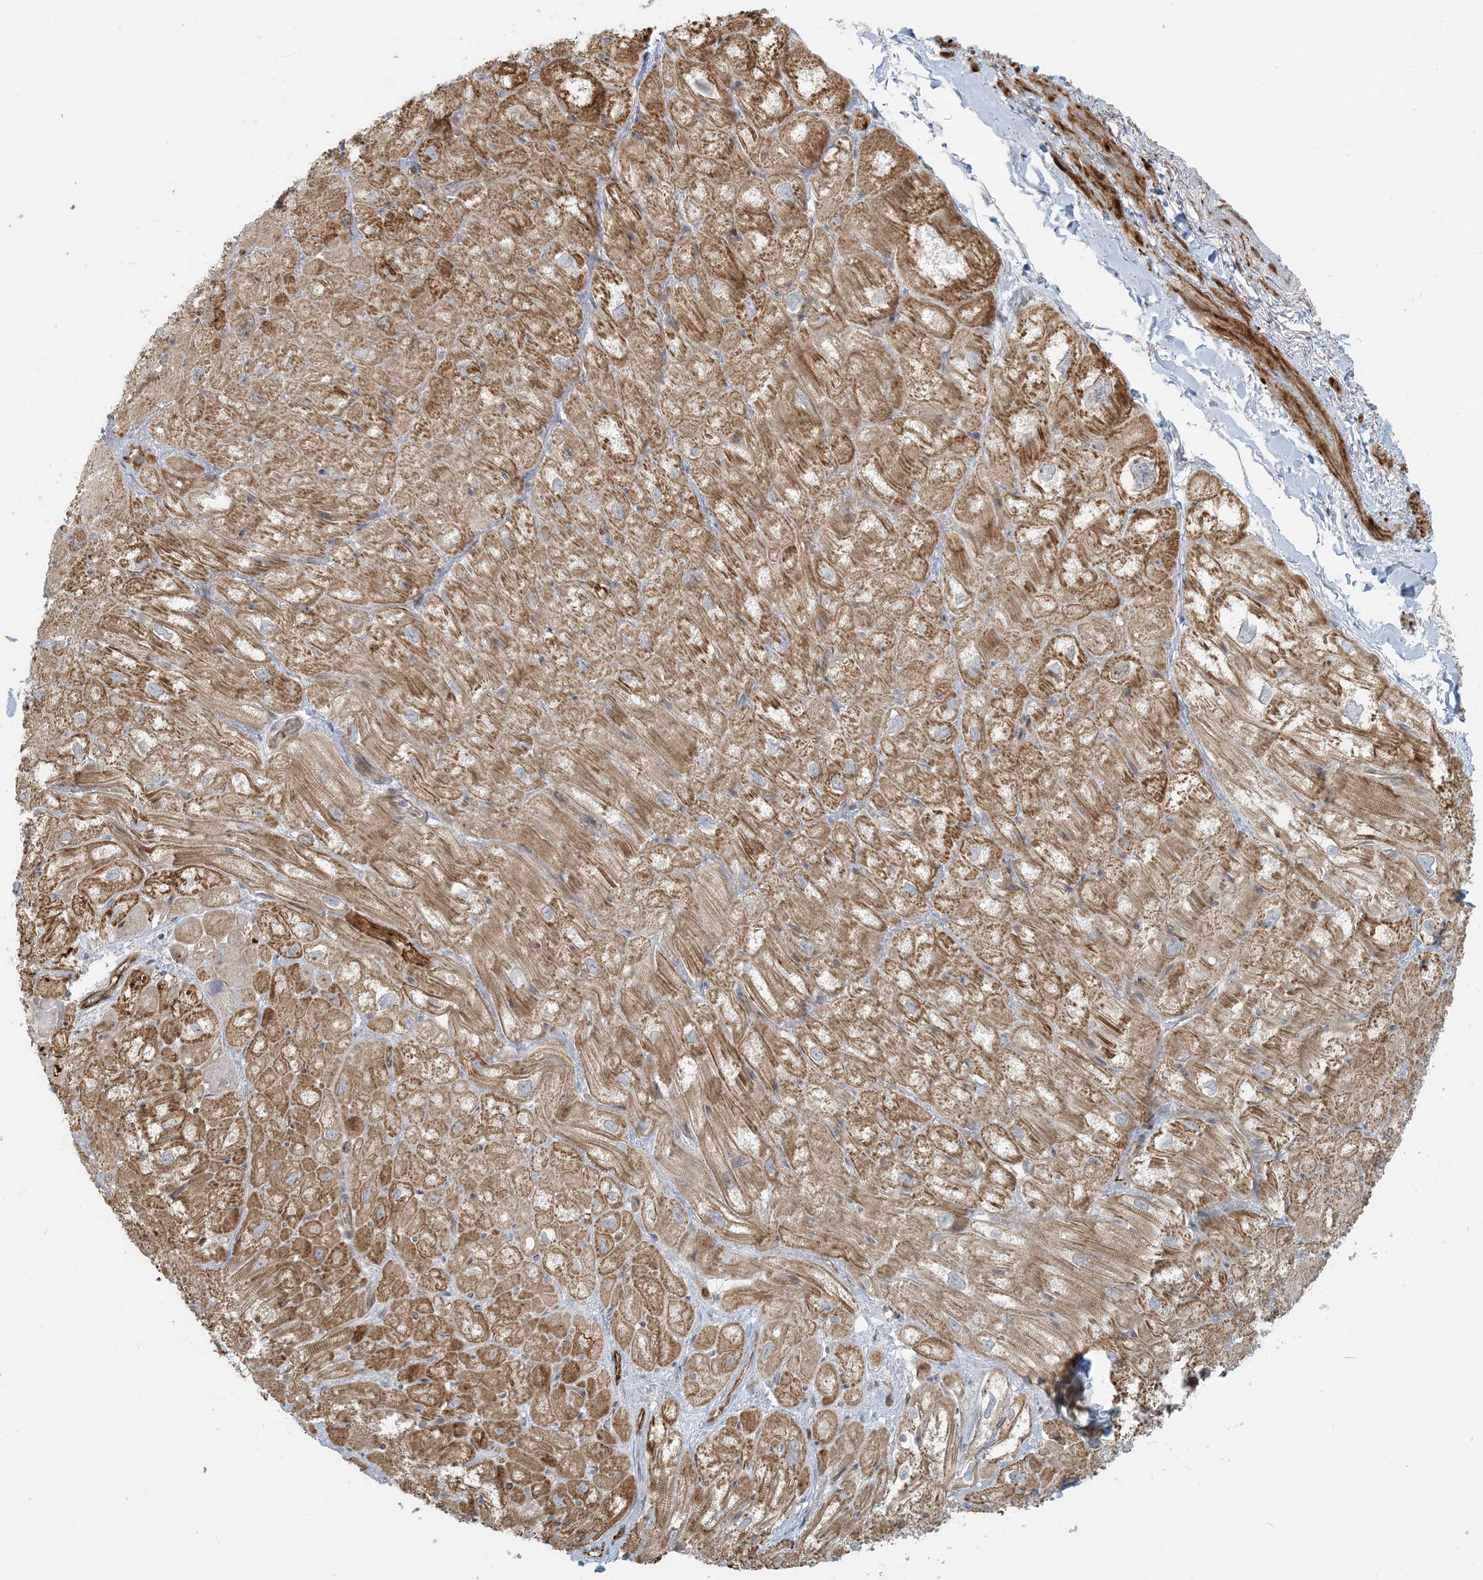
{"staining": {"intensity": "moderate", "quantity": "25%-75%", "location": "cytoplasmic/membranous"}, "tissue": "heart muscle", "cell_type": "Cardiomyocytes", "image_type": "normal", "snomed": [{"axis": "morphology", "description": "Normal tissue, NOS"}, {"axis": "topography", "description": "Heart"}], "caption": "Brown immunohistochemical staining in normal heart muscle shows moderate cytoplasmic/membranous positivity in approximately 25%-75% of cardiomyocytes.", "gene": "BCORL1", "patient": {"sex": "male", "age": 50}}